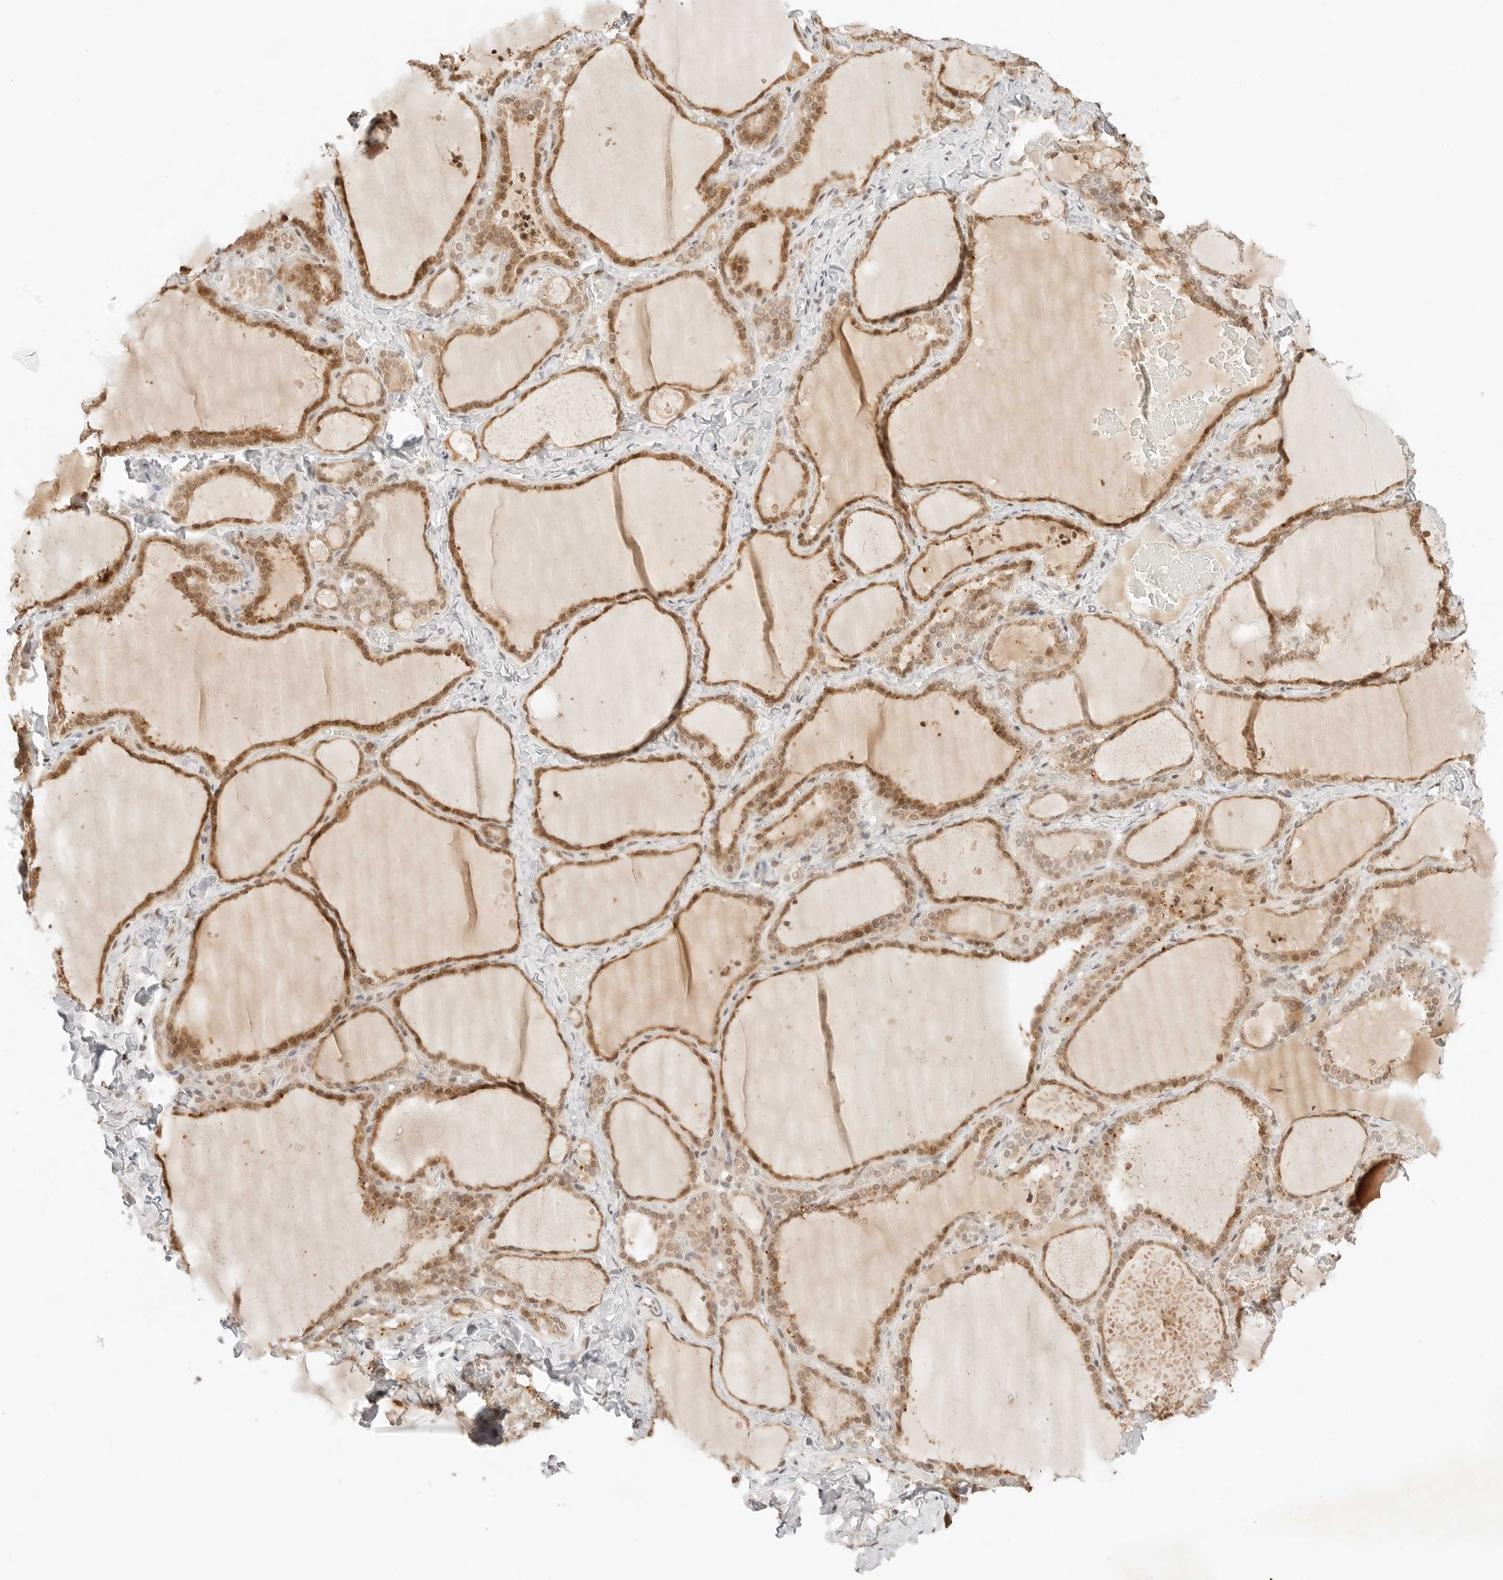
{"staining": {"intensity": "moderate", "quantity": ">75%", "location": "cytoplasmic/membranous,nuclear"}, "tissue": "thyroid gland", "cell_type": "Glandular cells", "image_type": "normal", "snomed": [{"axis": "morphology", "description": "Normal tissue, NOS"}, {"axis": "topography", "description": "Thyroid gland"}], "caption": "A photomicrograph showing moderate cytoplasmic/membranous,nuclear expression in about >75% of glandular cells in unremarkable thyroid gland, as visualized by brown immunohistochemical staining.", "gene": "RPS6KL1", "patient": {"sex": "female", "age": 22}}